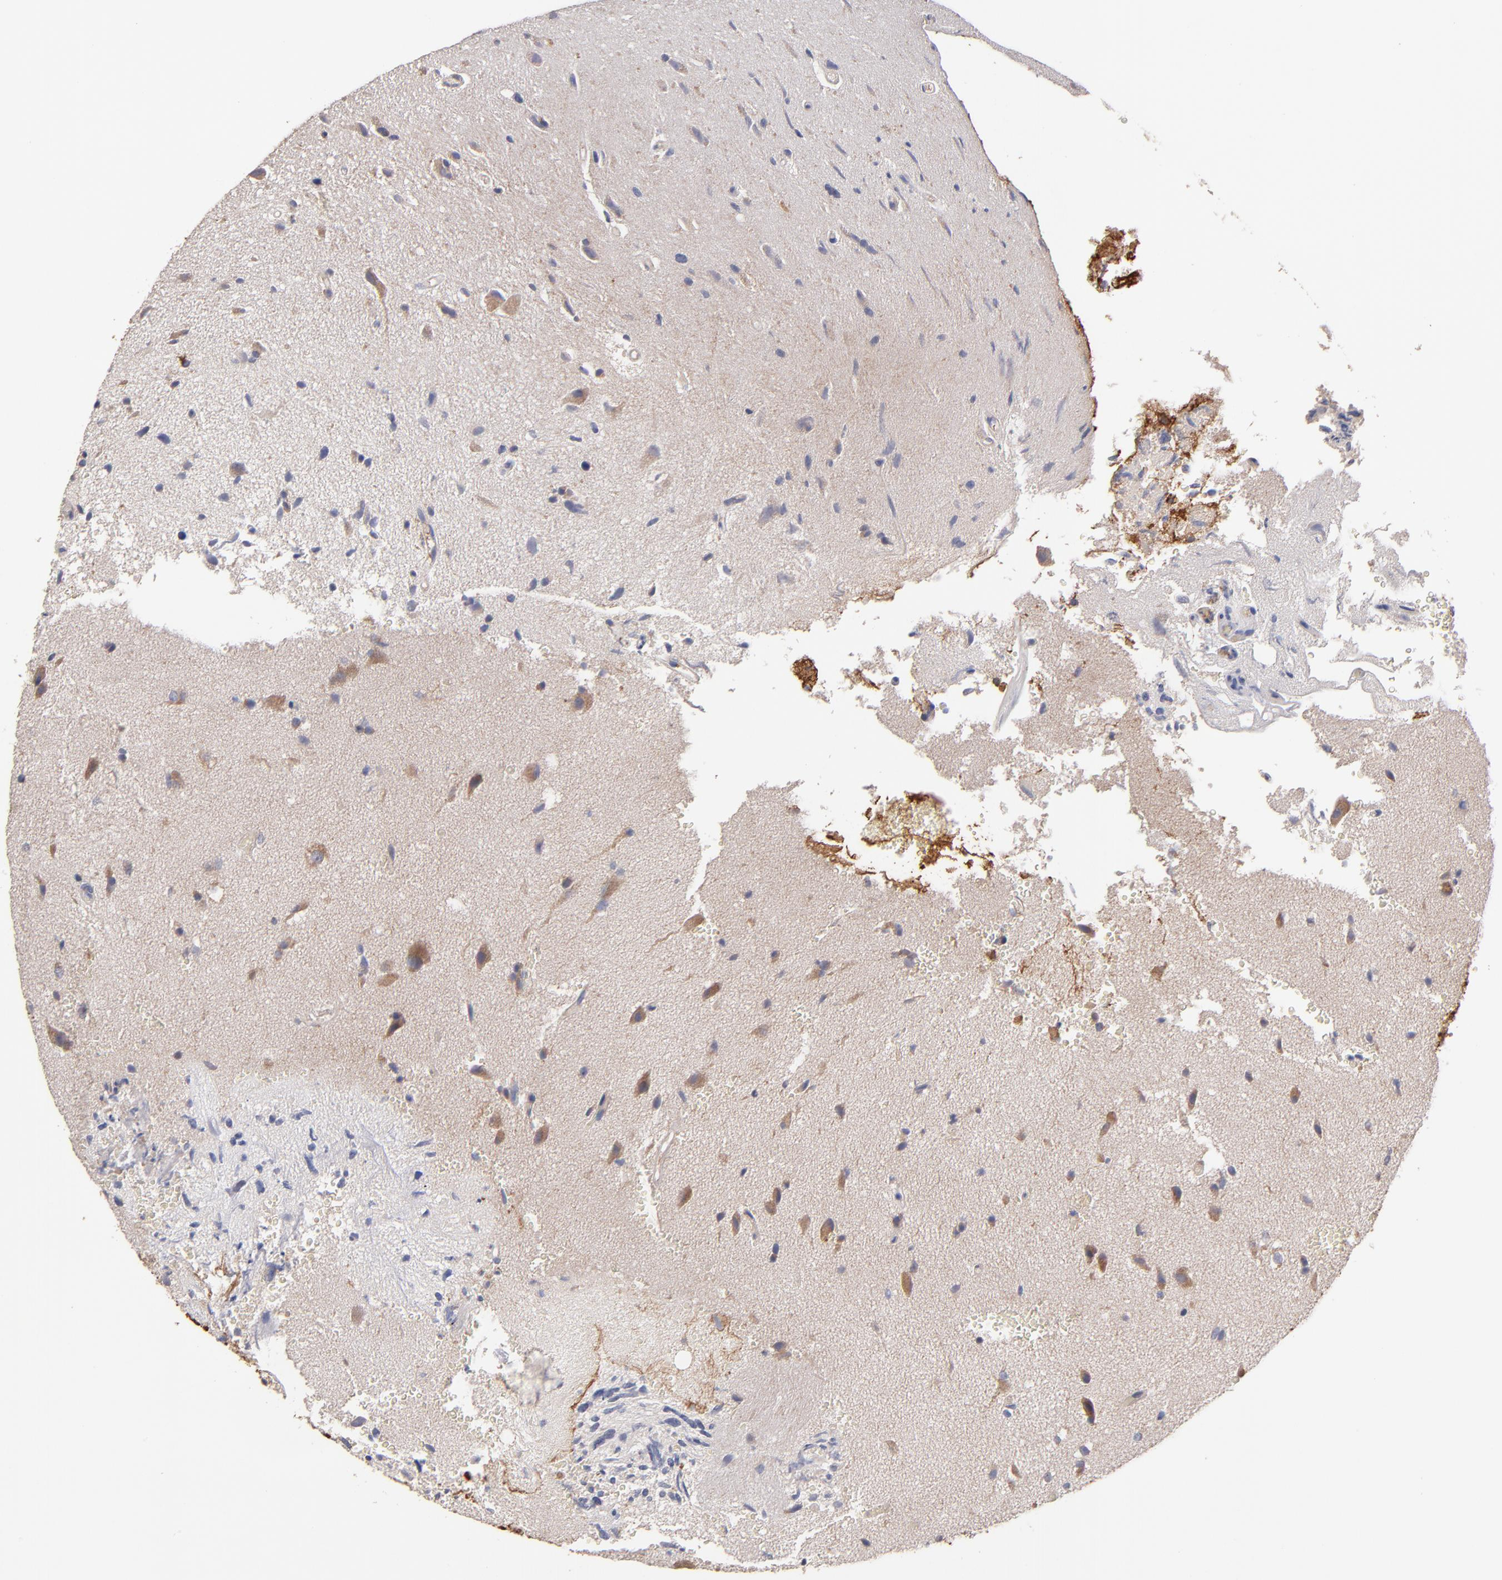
{"staining": {"intensity": "weak", "quantity": ">75%", "location": "cytoplasmic/membranous"}, "tissue": "glioma", "cell_type": "Tumor cells", "image_type": "cancer", "snomed": [{"axis": "morphology", "description": "Normal tissue, NOS"}, {"axis": "morphology", "description": "Glioma, malignant, High grade"}, {"axis": "topography", "description": "Cerebral cortex"}], "caption": "Weak cytoplasmic/membranous protein positivity is identified in about >75% of tumor cells in high-grade glioma (malignant). Ihc stains the protein in brown and the nuclei are stained blue.", "gene": "DACT1", "patient": {"sex": "male", "age": 75}}